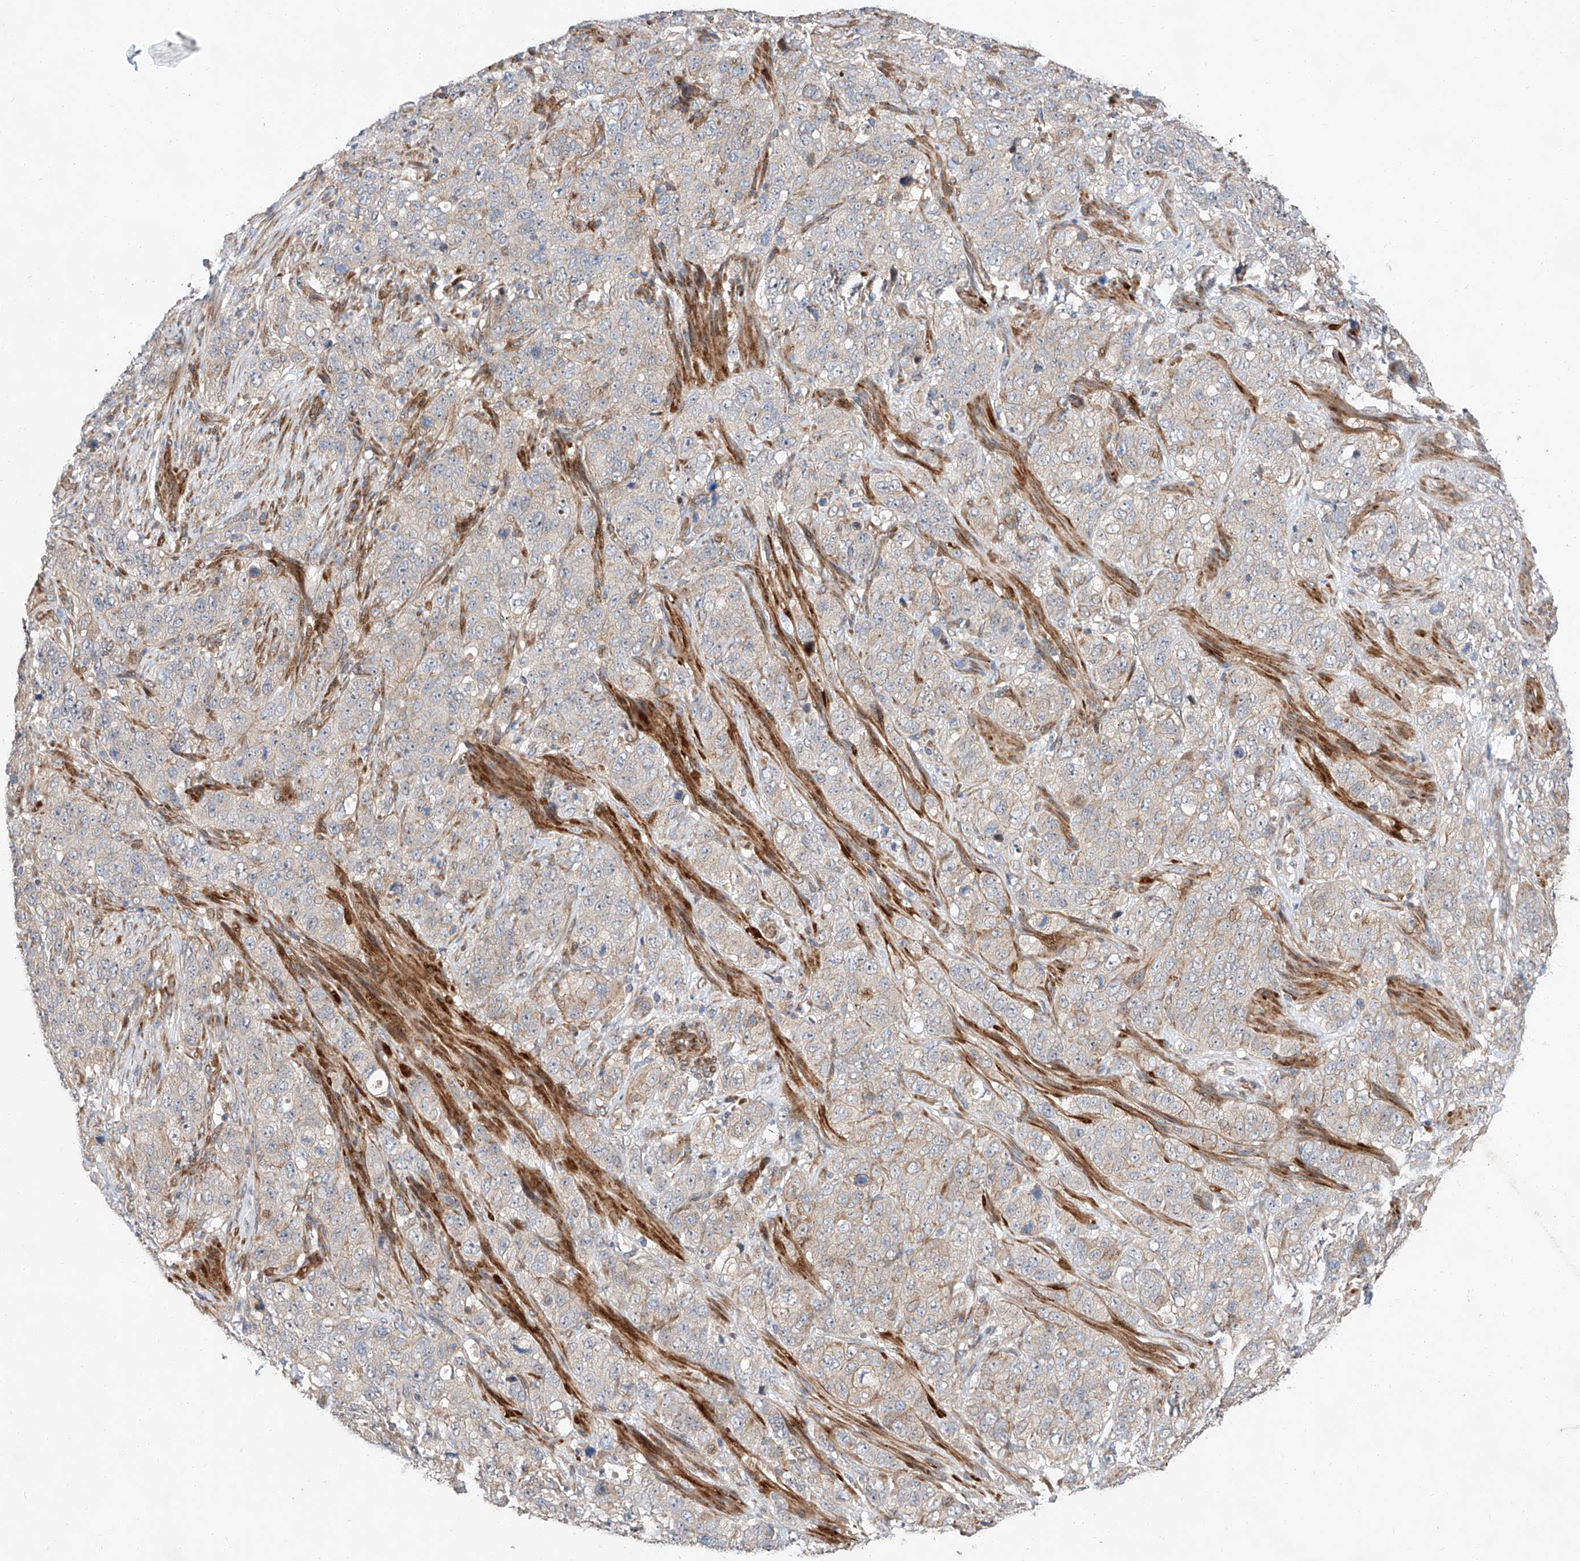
{"staining": {"intensity": "weak", "quantity": "<25%", "location": "cytoplasmic/membranous"}, "tissue": "stomach cancer", "cell_type": "Tumor cells", "image_type": "cancer", "snomed": [{"axis": "morphology", "description": "Adenocarcinoma, NOS"}, {"axis": "topography", "description": "Stomach"}], "caption": "The image demonstrates no significant expression in tumor cells of stomach adenocarcinoma.", "gene": "USF3", "patient": {"sex": "male", "age": 48}}